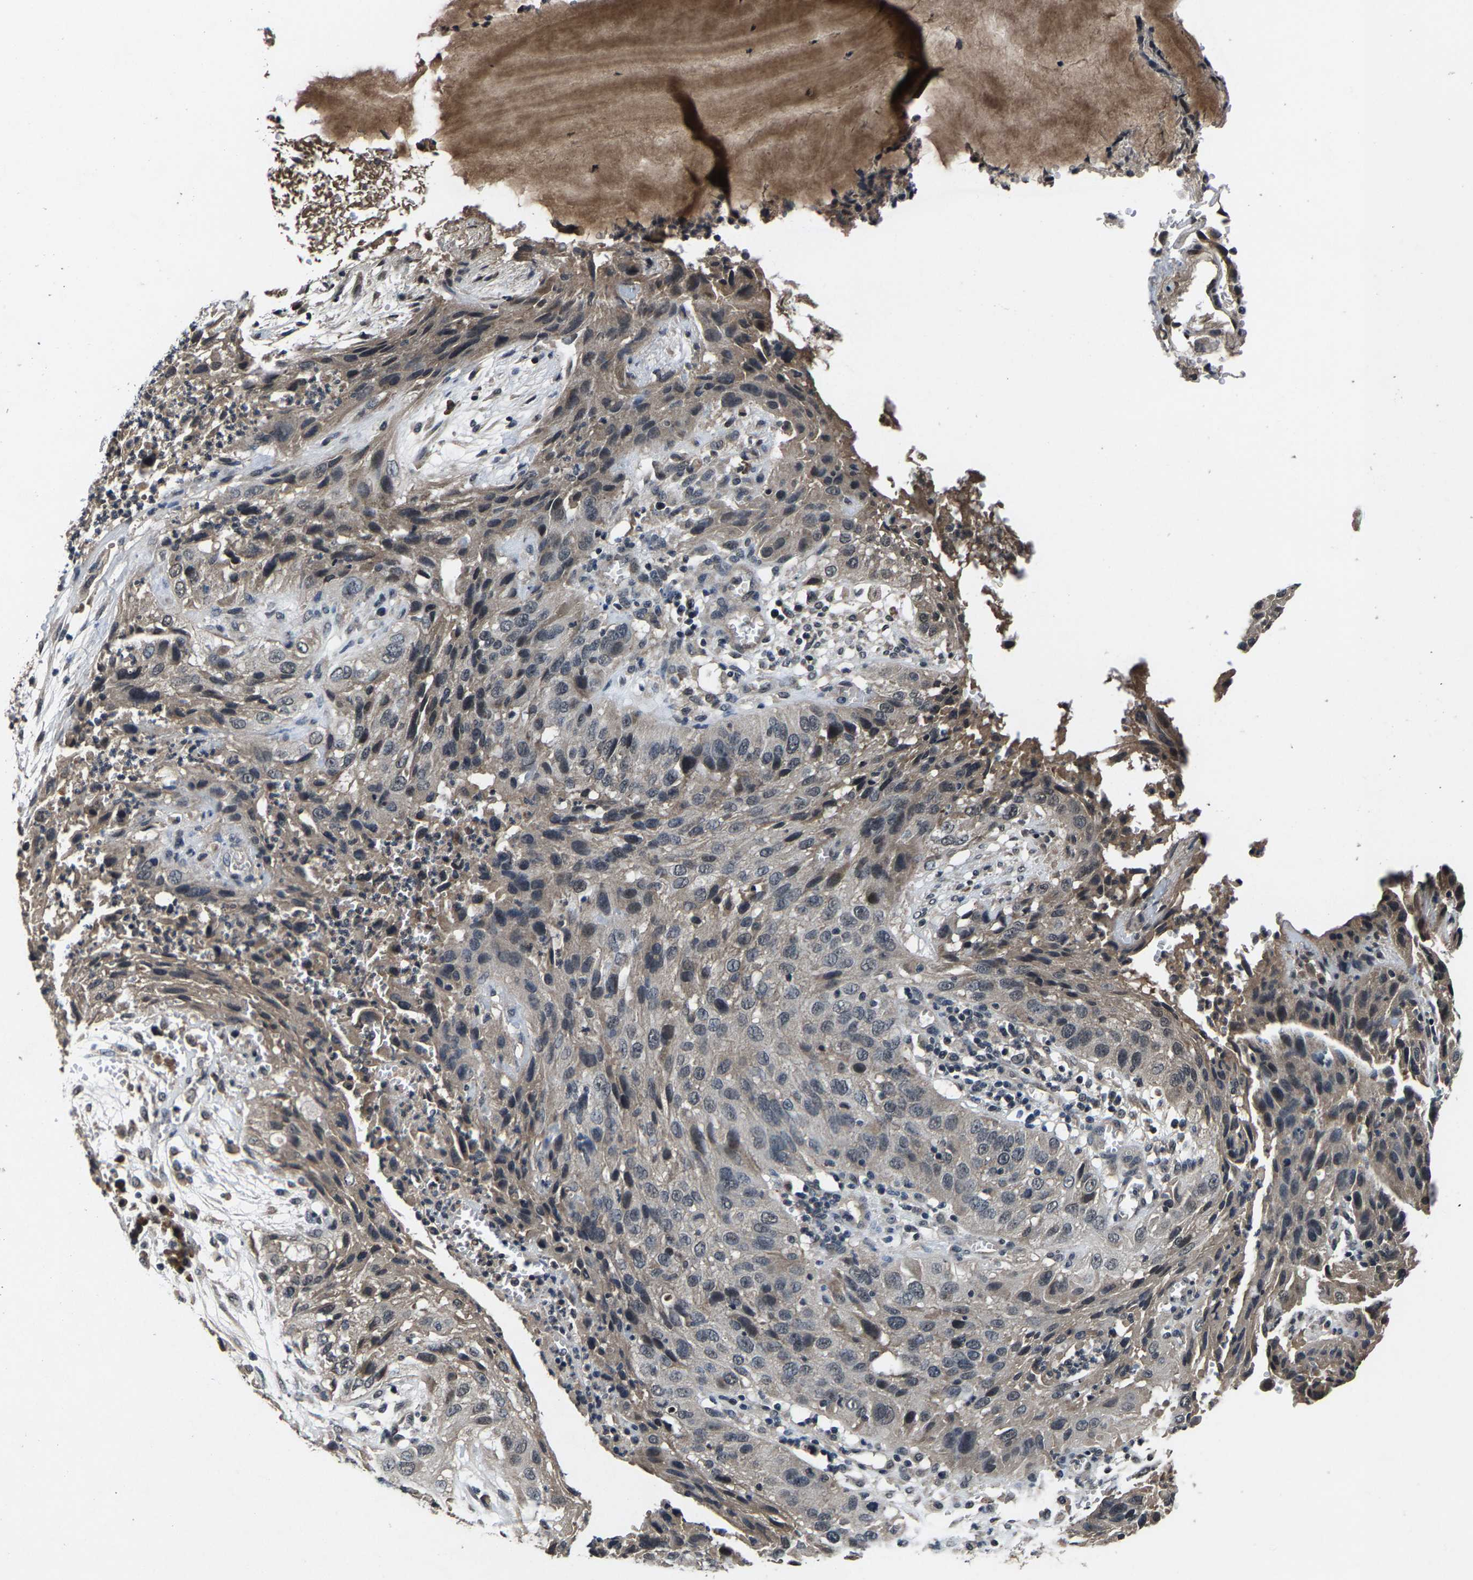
{"staining": {"intensity": "weak", "quantity": "25%-75%", "location": "cytoplasmic/membranous"}, "tissue": "cervical cancer", "cell_type": "Tumor cells", "image_type": "cancer", "snomed": [{"axis": "morphology", "description": "Squamous cell carcinoma, NOS"}, {"axis": "topography", "description": "Cervix"}], "caption": "High-power microscopy captured an immunohistochemistry image of cervical cancer (squamous cell carcinoma), revealing weak cytoplasmic/membranous staining in approximately 25%-75% of tumor cells. The protein is stained brown, and the nuclei are stained in blue (DAB (3,3'-diaminobenzidine) IHC with brightfield microscopy, high magnification).", "gene": "HUWE1", "patient": {"sex": "female", "age": 32}}